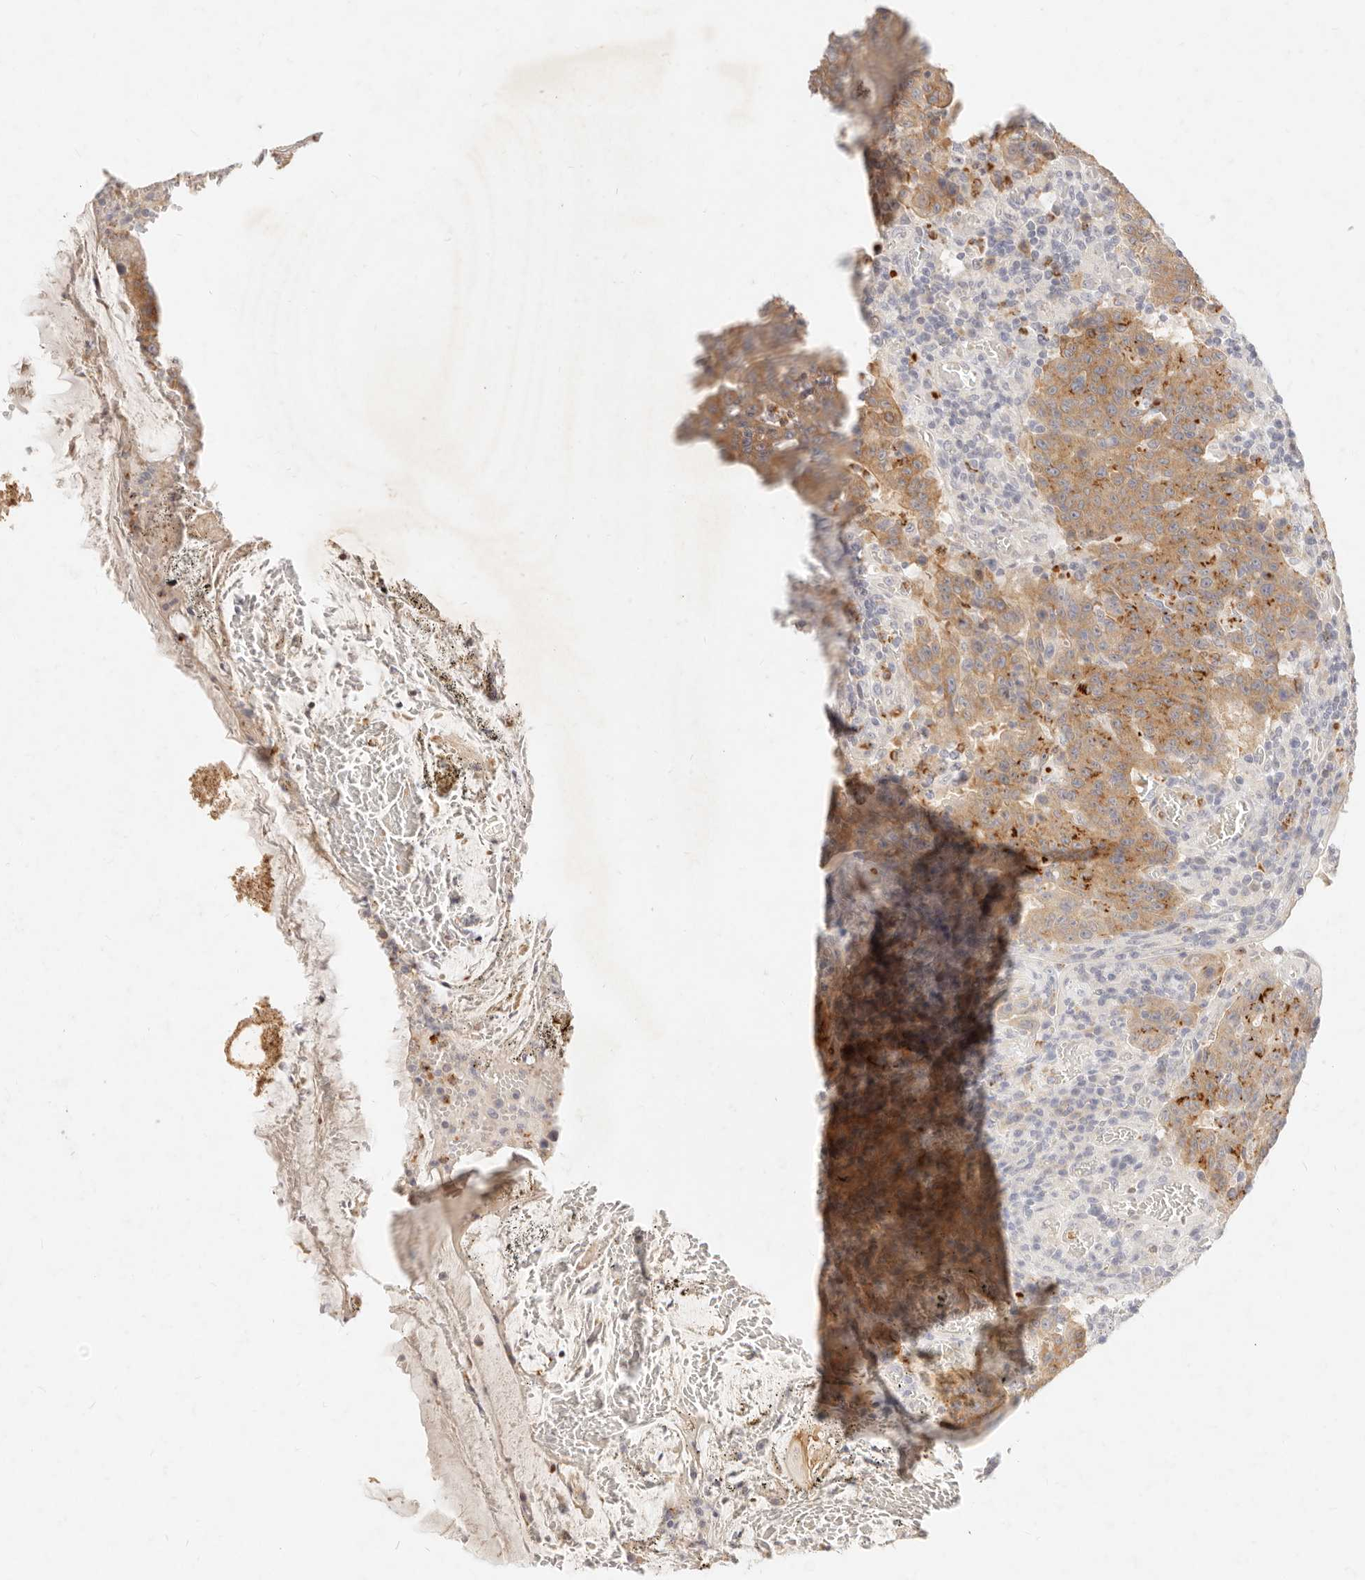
{"staining": {"intensity": "moderate", "quantity": ">75%", "location": "cytoplasmic/membranous"}, "tissue": "colorectal cancer", "cell_type": "Tumor cells", "image_type": "cancer", "snomed": [{"axis": "morphology", "description": "Adenocarcinoma, NOS"}, {"axis": "topography", "description": "Colon"}], "caption": "An image of human colorectal adenocarcinoma stained for a protein demonstrates moderate cytoplasmic/membranous brown staining in tumor cells. The staining was performed using DAB to visualize the protein expression in brown, while the nuclei were stained in blue with hematoxylin (Magnification: 20x).", "gene": "ASCL3", "patient": {"sex": "female", "age": 75}}